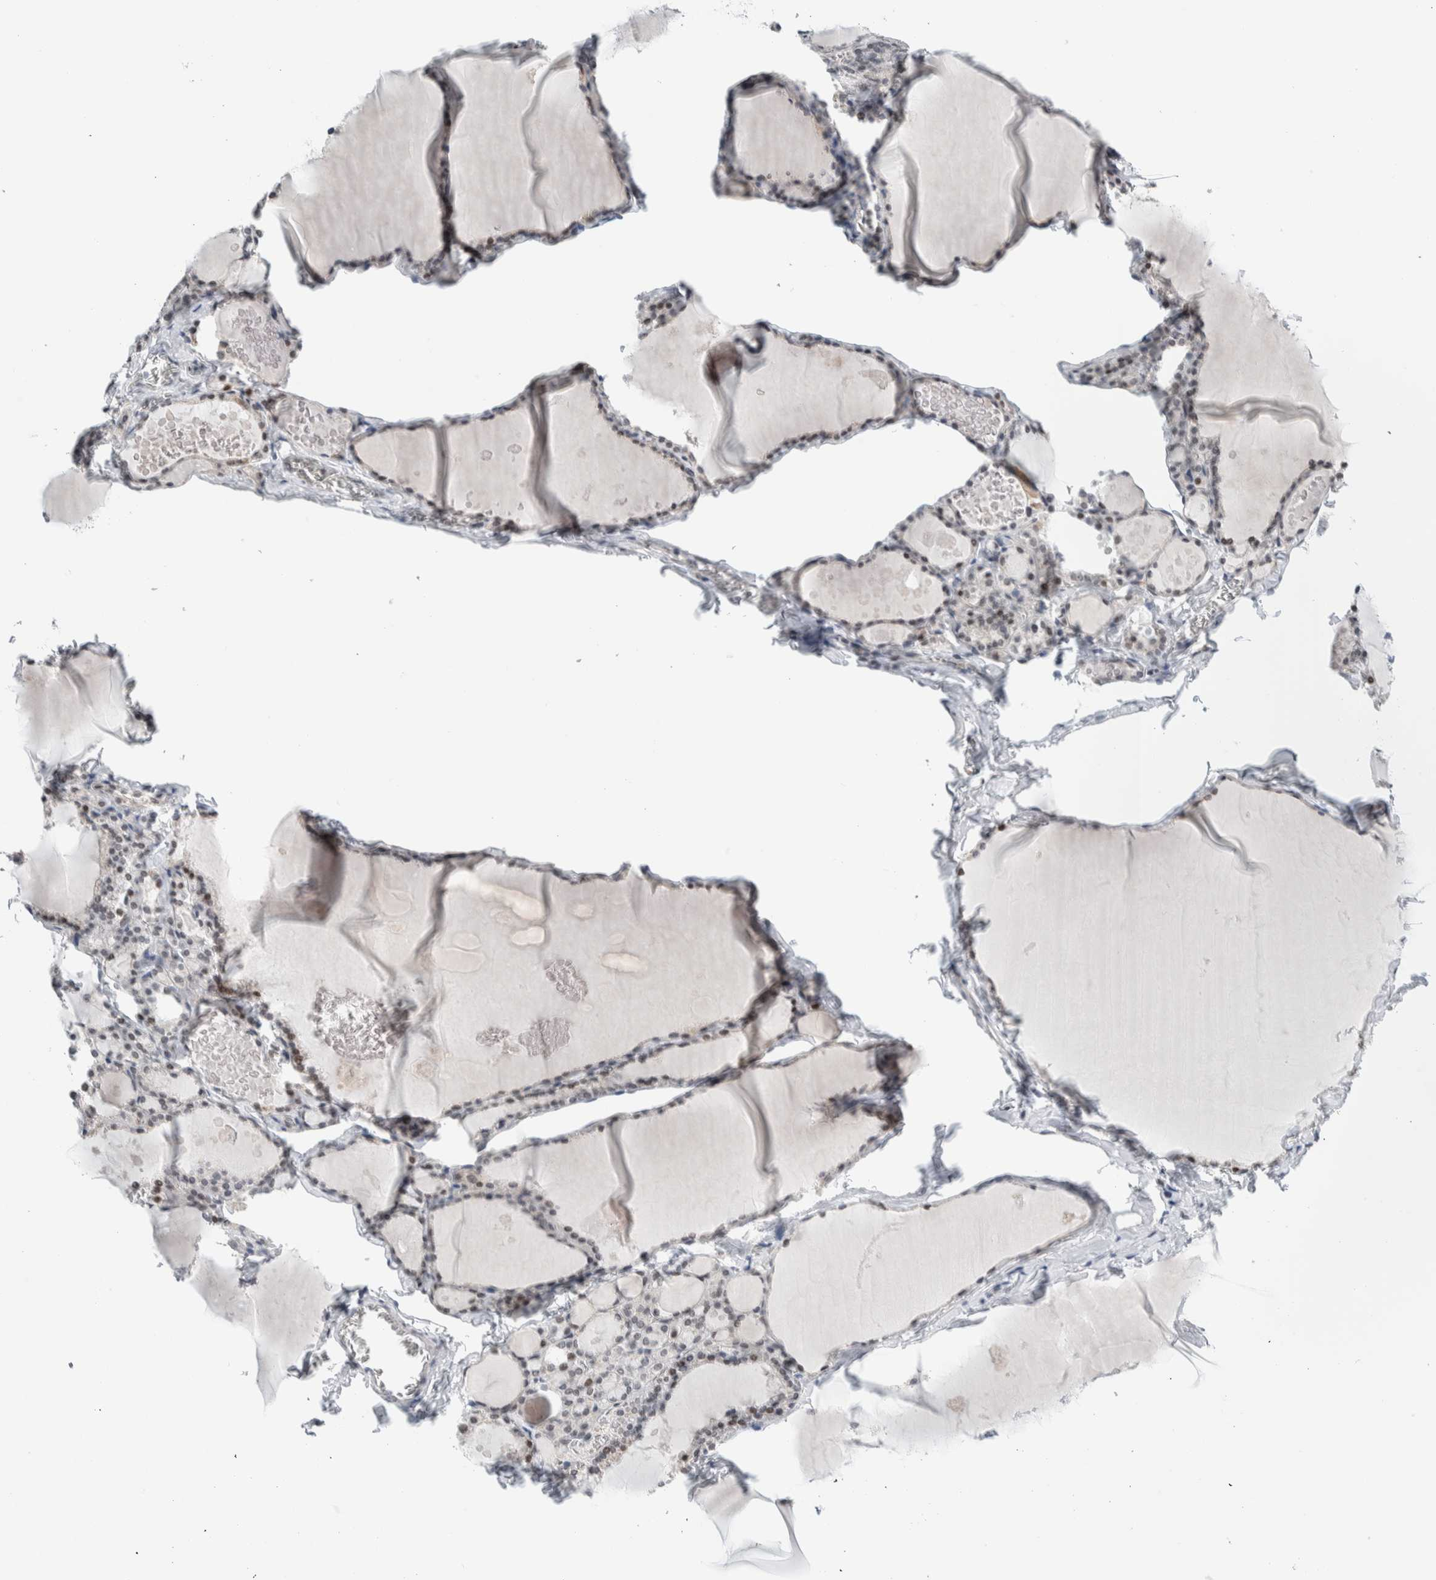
{"staining": {"intensity": "negative", "quantity": "none", "location": "none"}, "tissue": "thyroid gland", "cell_type": "Glandular cells", "image_type": "normal", "snomed": [{"axis": "morphology", "description": "Normal tissue, NOS"}, {"axis": "topography", "description": "Thyroid gland"}], "caption": "This image is of benign thyroid gland stained with IHC to label a protein in brown with the nuclei are counter-stained blue. There is no expression in glandular cells. Brightfield microscopy of immunohistochemistry (IHC) stained with DAB (brown) and hematoxylin (blue), captured at high magnification.", "gene": "NEUROD1", "patient": {"sex": "male", "age": 56}}